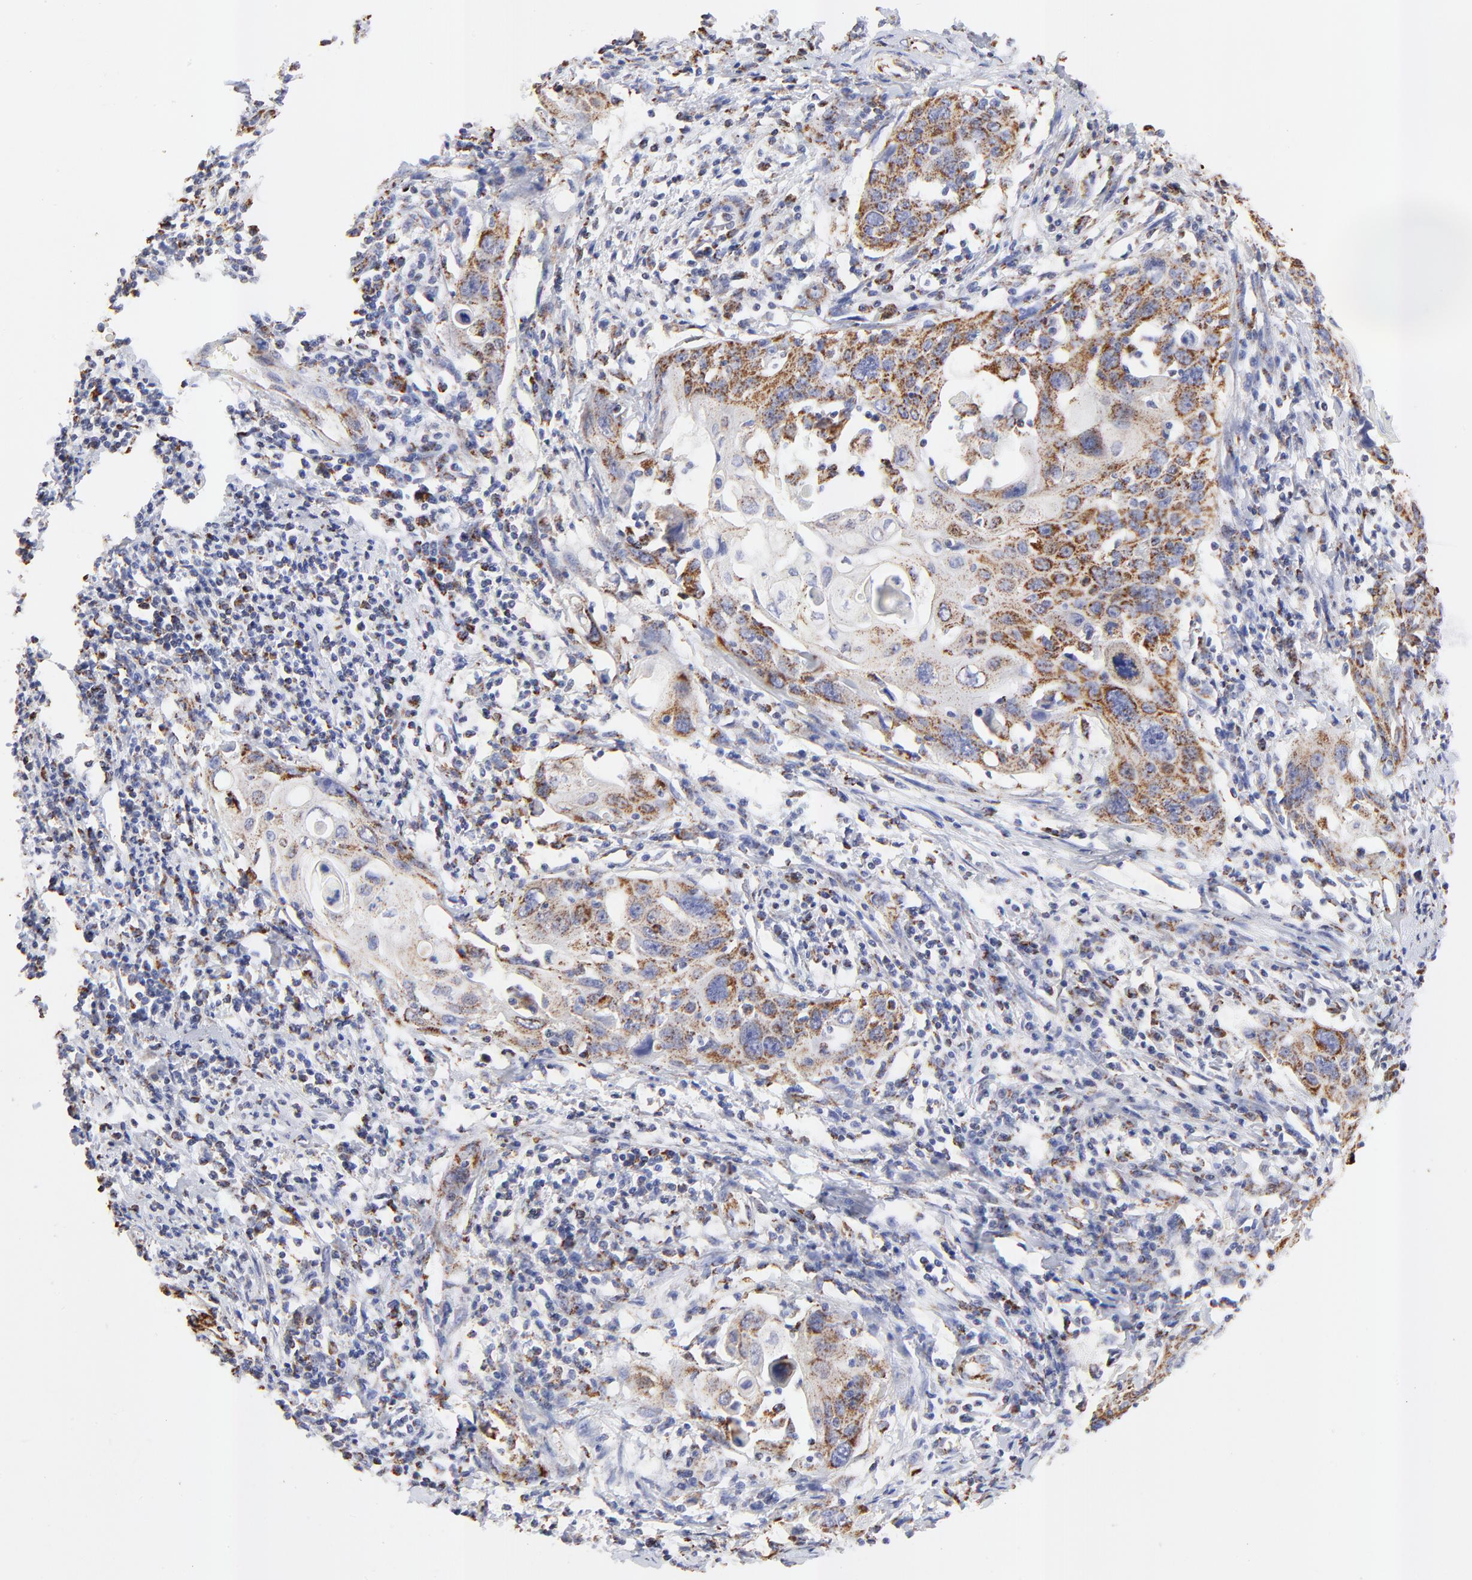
{"staining": {"intensity": "moderate", "quantity": ">75%", "location": "cytoplasmic/membranous"}, "tissue": "cervical cancer", "cell_type": "Tumor cells", "image_type": "cancer", "snomed": [{"axis": "morphology", "description": "Squamous cell carcinoma, NOS"}, {"axis": "topography", "description": "Cervix"}], "caption": "High-magnification brightfield microscopy of squamous cell carcinoma (cervical) stained with DAB (brown) and counterstained with hematoxylin (blue). tumor cells exhibit moderate cytoplasmic/membranous expression is present in approximately>75% of cells.", "gene": "COX4I1", "patient": {"sex": "female", "age": 54}}